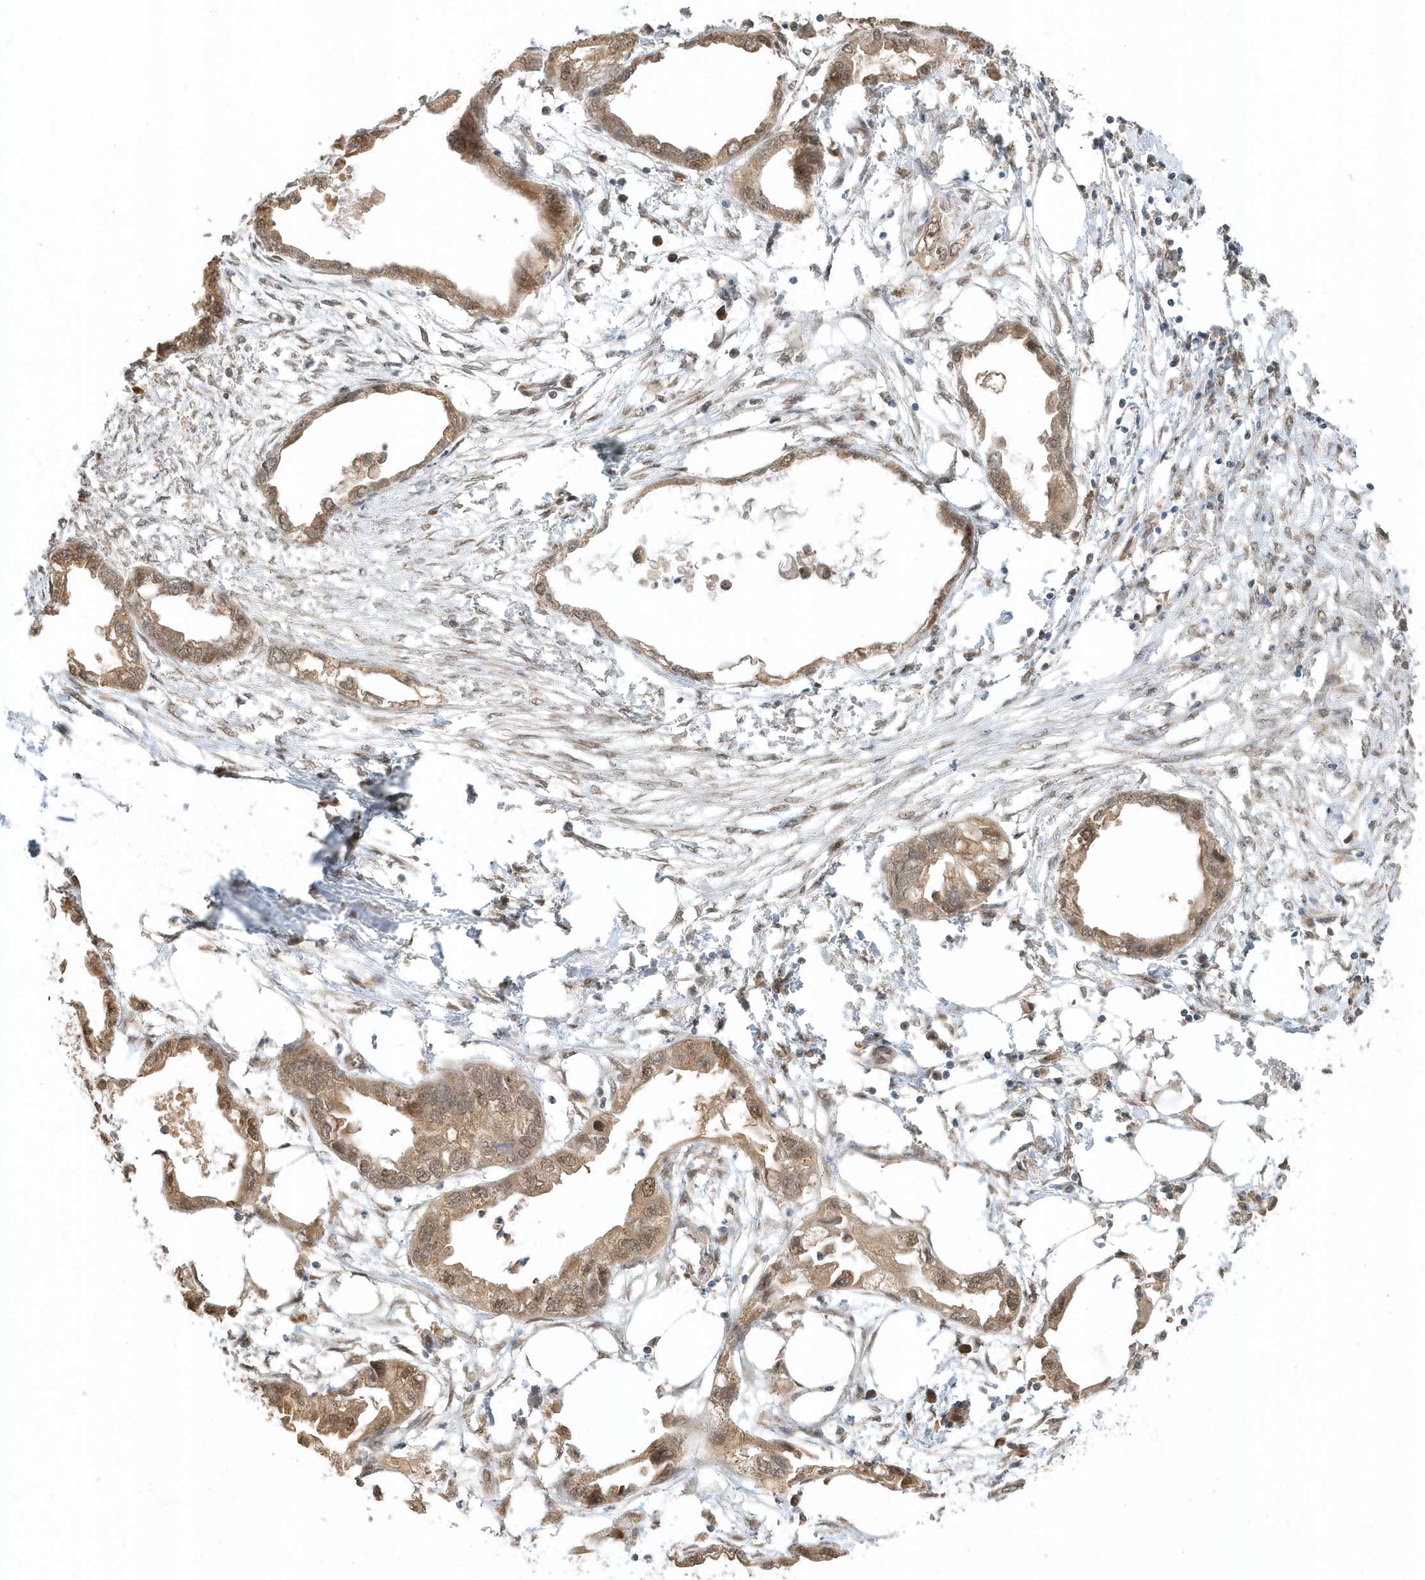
{"staining": {"intensity": "moderate", "quantity": ">75%", "location": "cytoplasmic/membranous,nuclear"}, "tissue": "endometrial cancer", "cell_type": "Tumor cells", "image_type": "cancer", "snomed": [{"axis": "morphology", "description": "Adenocarcinoma, NOS"}, {"axis": "morphology", "description": "Adenocarcinoma, metastatic, NOS"}, {"axis": "topography", "description": "Adipose tissue"}, {"axis": "topography", "description": "Endometrium"}], "caption": "High-magnification brightfield microscopy of endometrial adenocarcinoma stained with DAB (3,3'-diaminobenzidine) (brown) and counterstained with hematoxylin (blue). tumor cells exhibit moderate cytoplasmic/membranous and nuclear expression is identified in approximately>75% of cells. (Brightfield microscopy of DAB IHC at high magnification).", "gene": "PSMD6", "patient": {"sex": "female", "age": 67}}